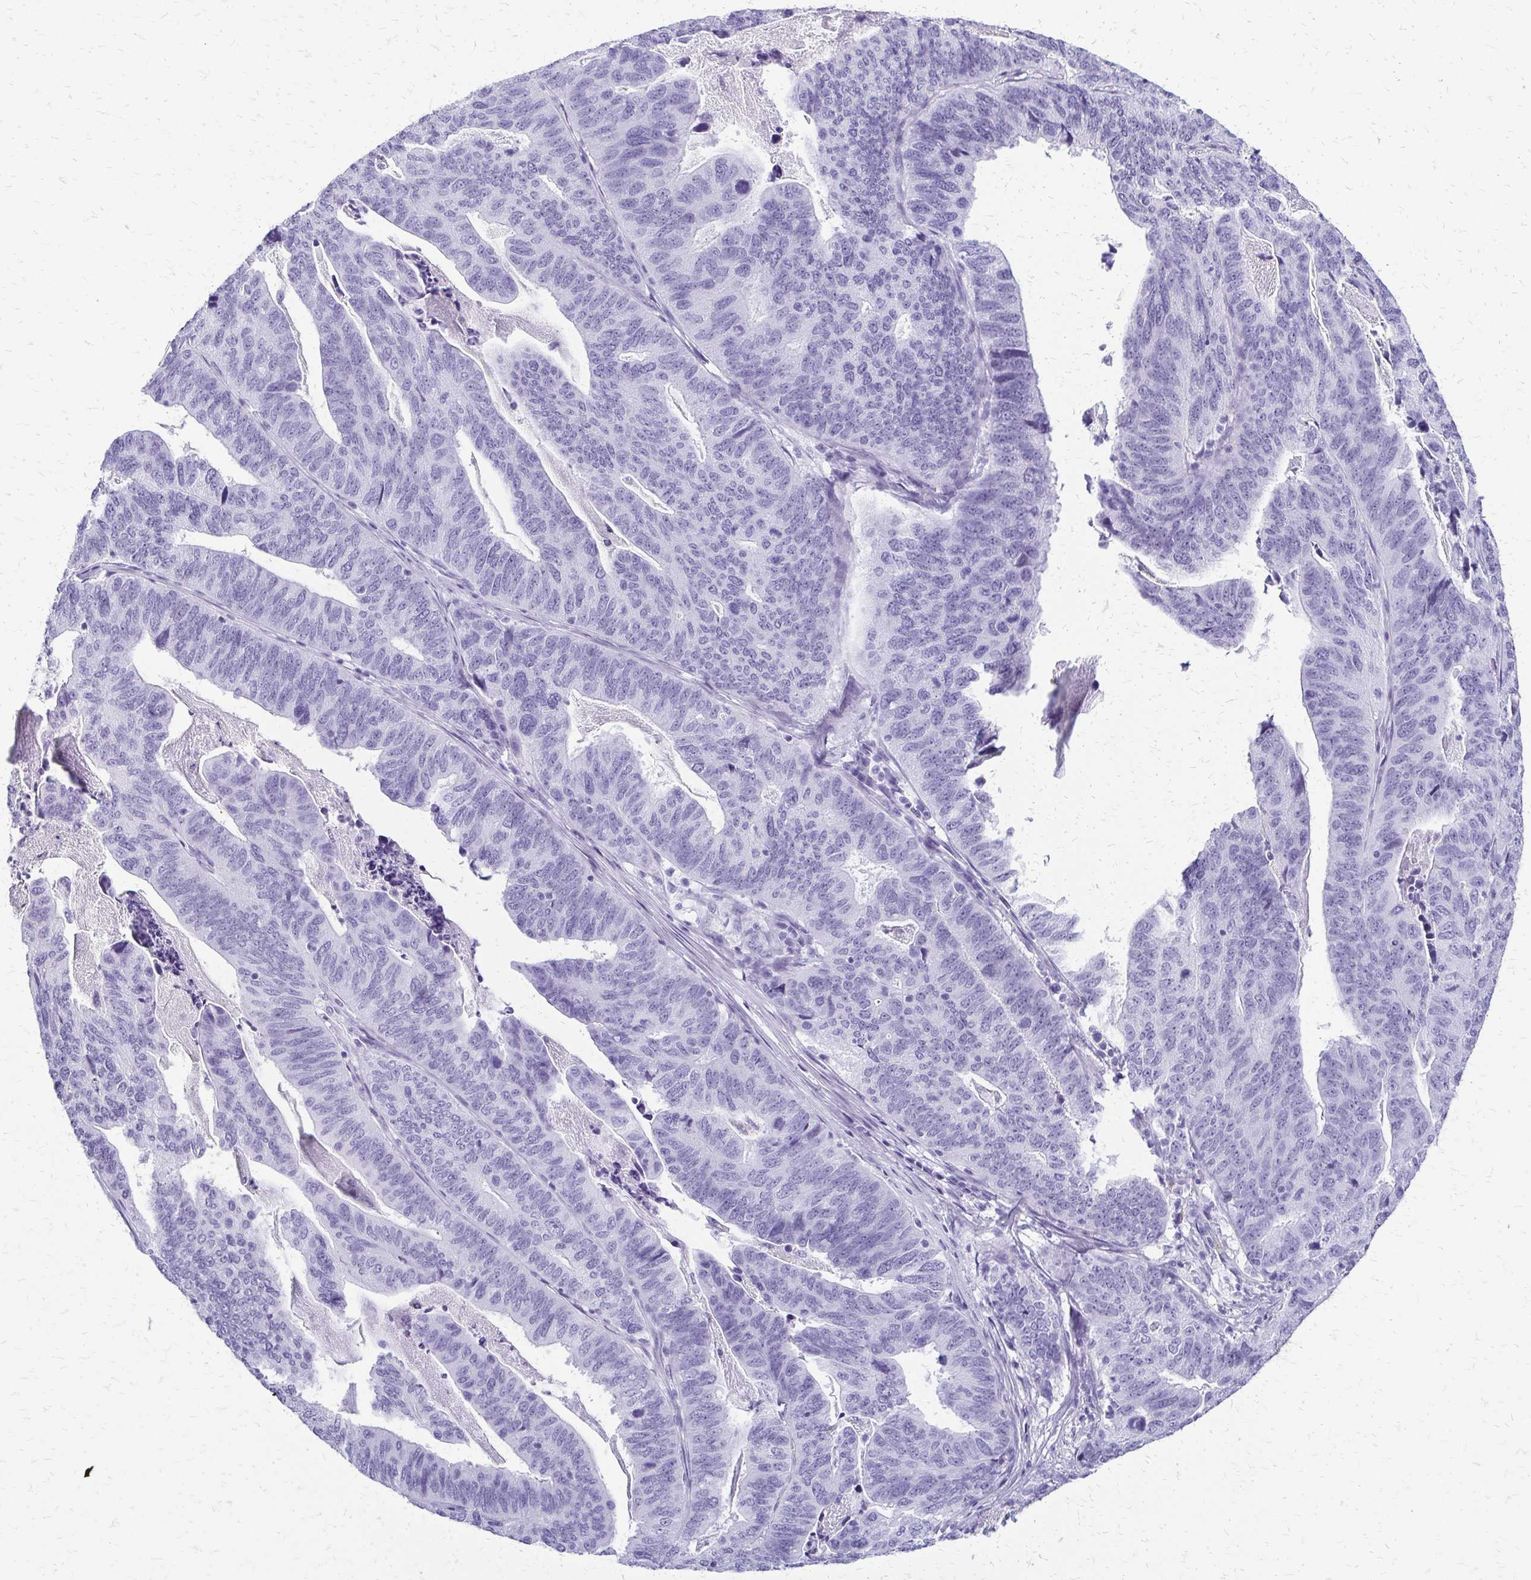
{"staining": {"intensity": "negative", "quantity": "none", "location": "none"}, "tissue": "stomach cancer", "cell_type": "Tumor cells", "image_type": "cancer", "snomed": [{"axis": "morphology", "description": "Adenocarcinoma, NOS"}, {"axis": "topography", "description": "Stomach, upper"}], "caption": "Immunohistochemistry (IHC) of adenocarcinoma (stomach) exhibits no positivity in tumor cells.", "gene": "FAM162B", "patient": {"sex": "female", "age": 67}}